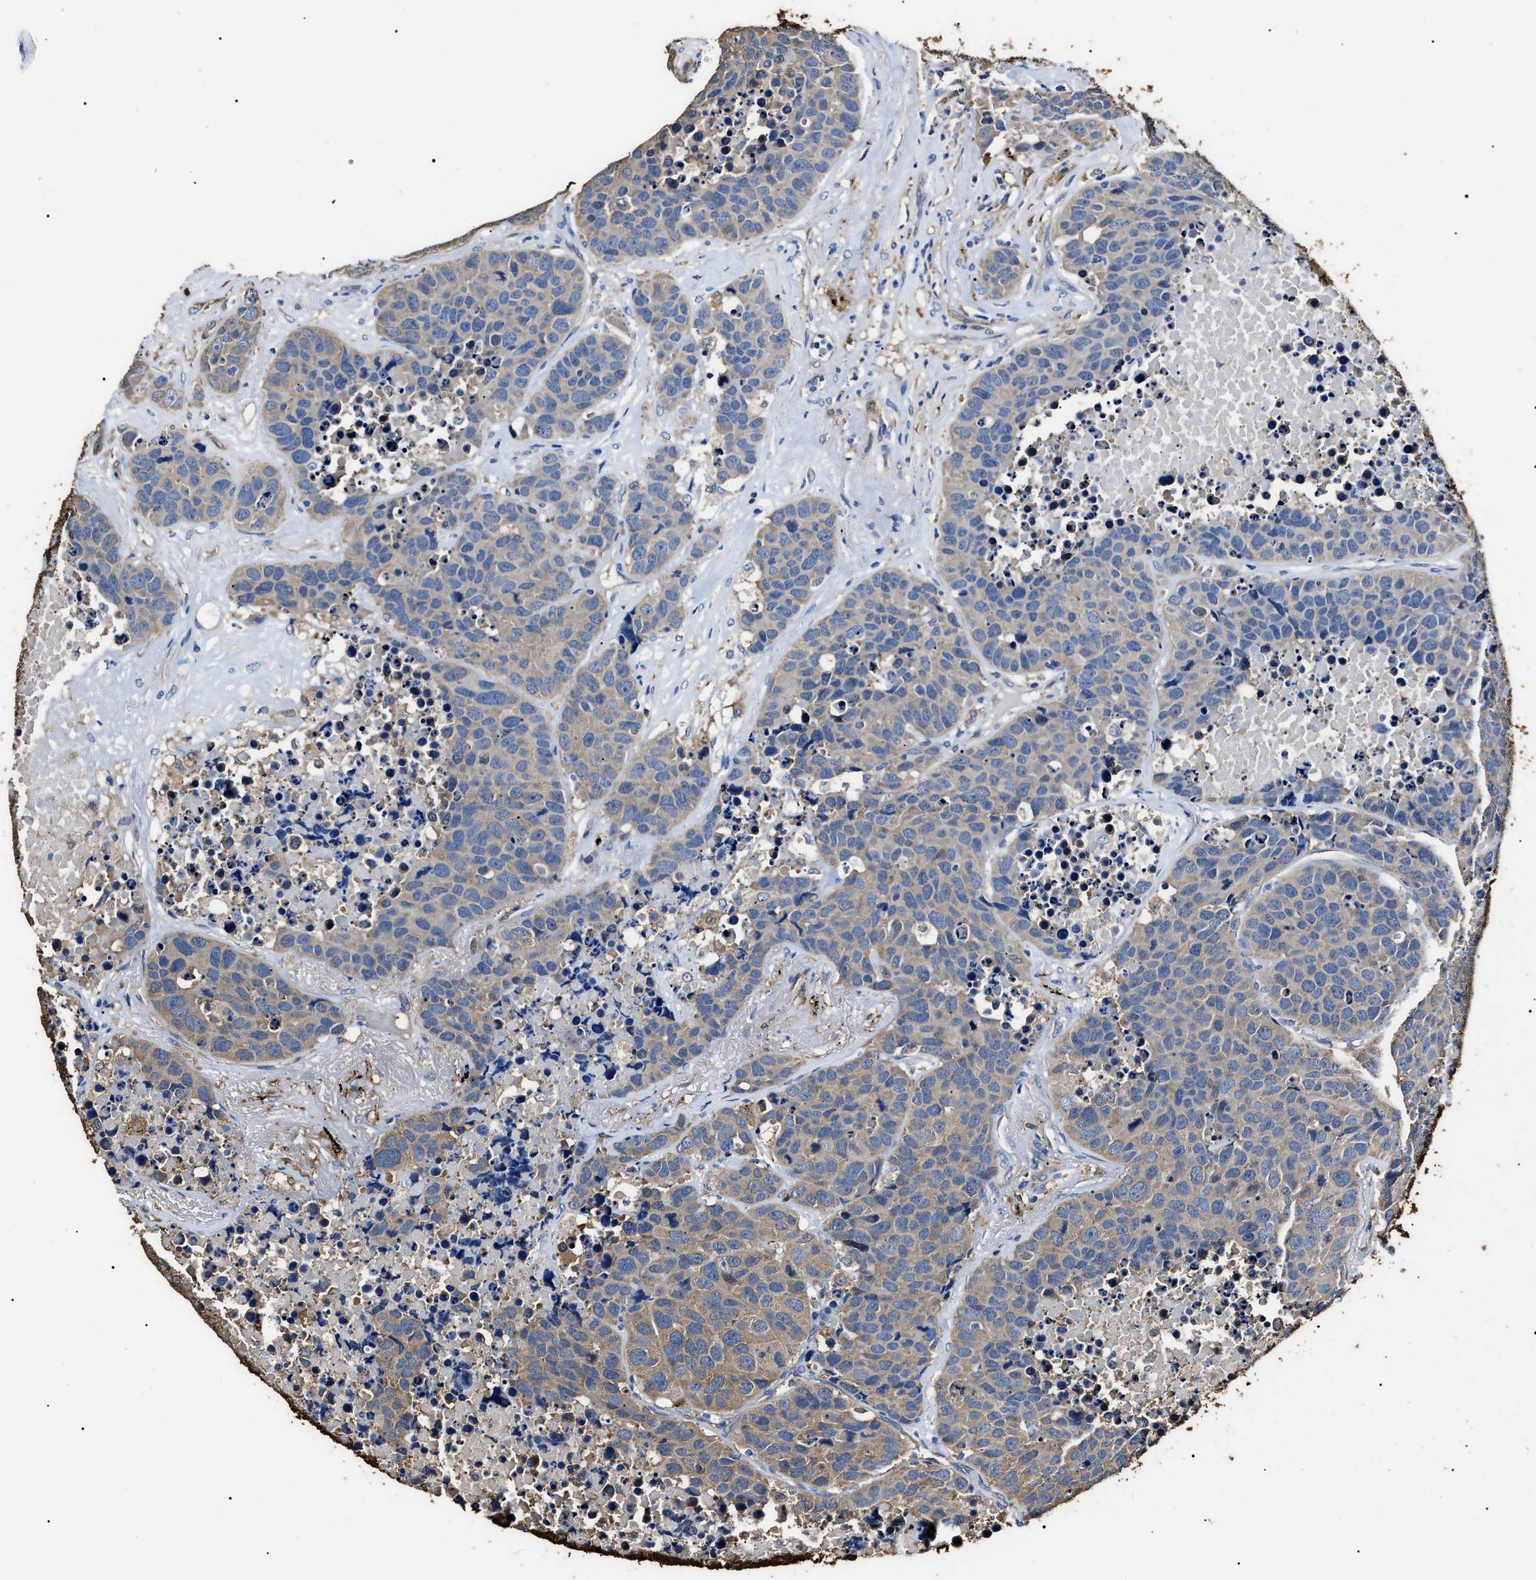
{"staining": {"intensity": "weak", "quantity": "<25%", "location": "cytoplasmic/membranous"}, "tissue": "carcinoid", "cell_type": "Tumor cells", "image_type": "cancer", "snomed": [{"axis": "morphology", "description": "Carcinoid, malignant, NOS"}, {"axis": "topography", "description": "Lung"}], "caption": "High magnification brightfield microscopy of carcinoid stained with DAB (brown) and counterstained with hematoxylin (blue): tumor cells show no significant positivity.", "gene": "ALDH1A1", "patient": {"sex": "male", "age": 60}}